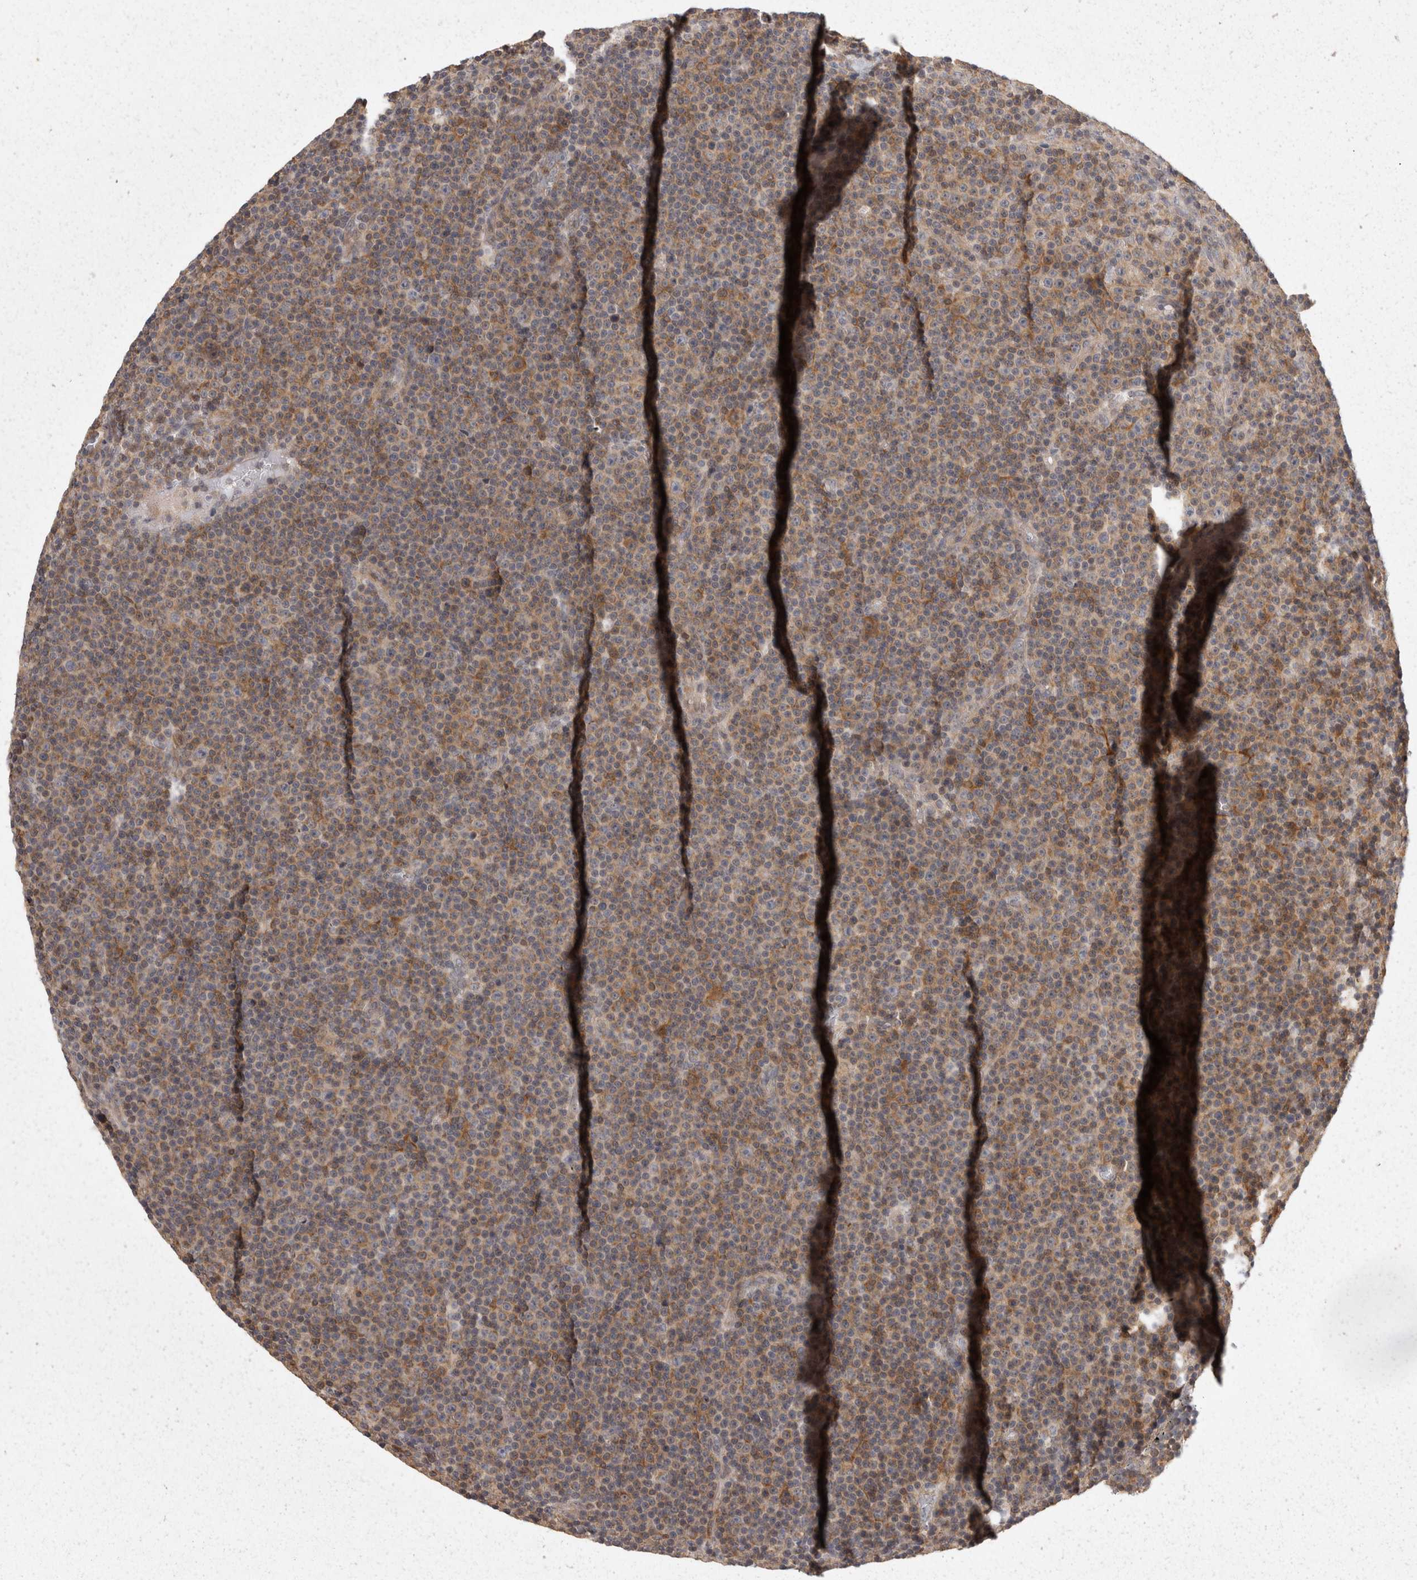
{"staining": {"intensity": "moderate", "quantity": "25%-75%", "location": "cytoplasmic/membranous"}, "tissue": "lymphoma", "cell_type": "Tumor cells", "image_type": "cancer", "snomed": [{"axis": "morphology", "description": "Malignant lymphoma, non-Hodgkin's type, Low grade"}, {"axis": "topography", "description": "Lymph node"}], "caption": "IHC of human lymphoma demonstrates medium levels of moderate cytoplasmic/membranous expression in about 25%-75% of tumor cells.", "gene": "ACAT2", "patient": {"sex": "female", "age": 67}}